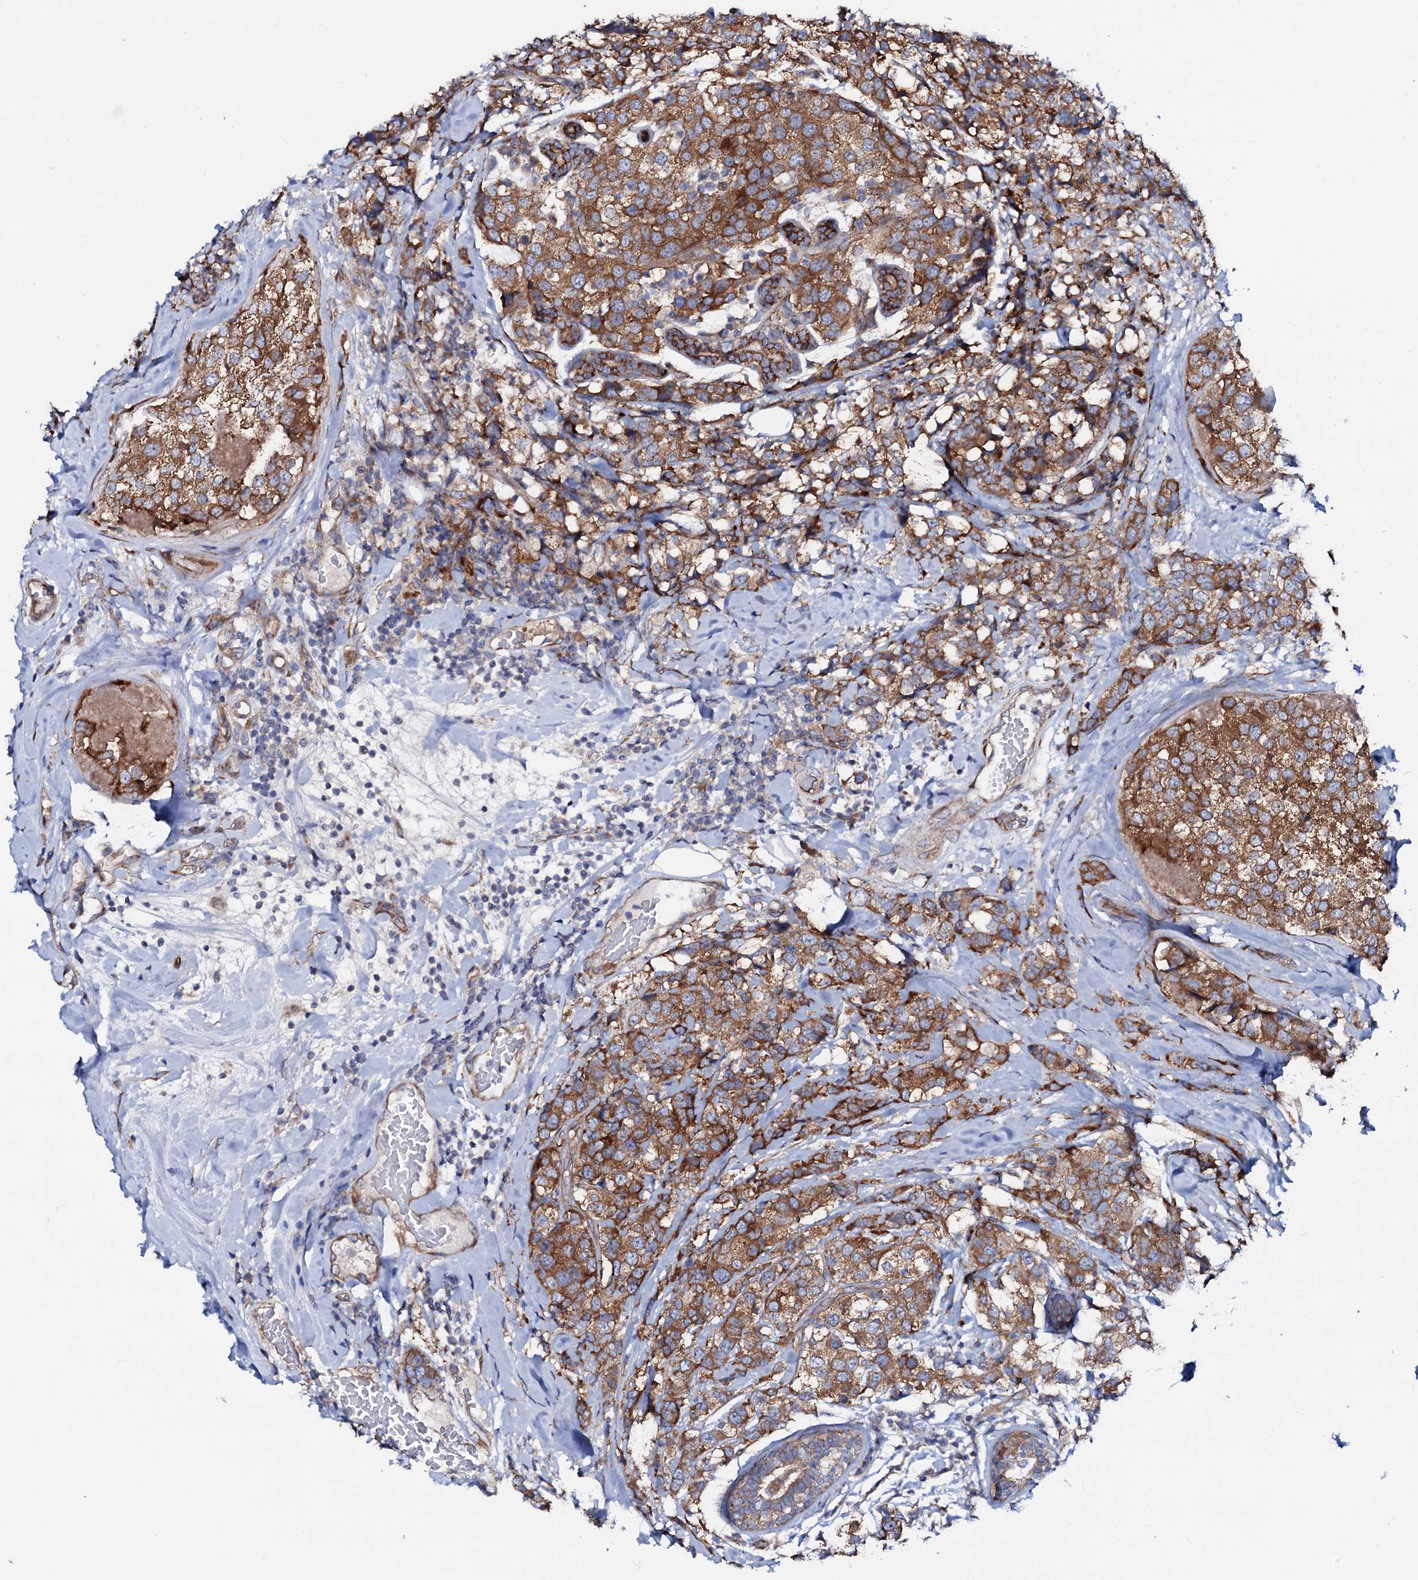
{"staining": {"intensity": "moderate", "quantity": ">75%", "location": "cytoplasmic/membranous"}, "tissue": "breast cancer", "cell_type": "Tumor cells", "image_type": "cancer", "snomed": [{"axis": "morphology", "description": "Lobular carcinoma"}, {"axis": "topography", "description": "Breast"}], "caption": "Lobular carcinoma (breast) tissue shows moderate cytoplasmic/membranous positivity in about >75% of tumor cells, visualized by immunohistochemistry. The protein of interest is stained brown, and the nuclei are stained in blue (DAB IHC with brightfield microscopy, high magnification).", "gene": "STARD13", "patient": {"sex": "female", "age": 59}}